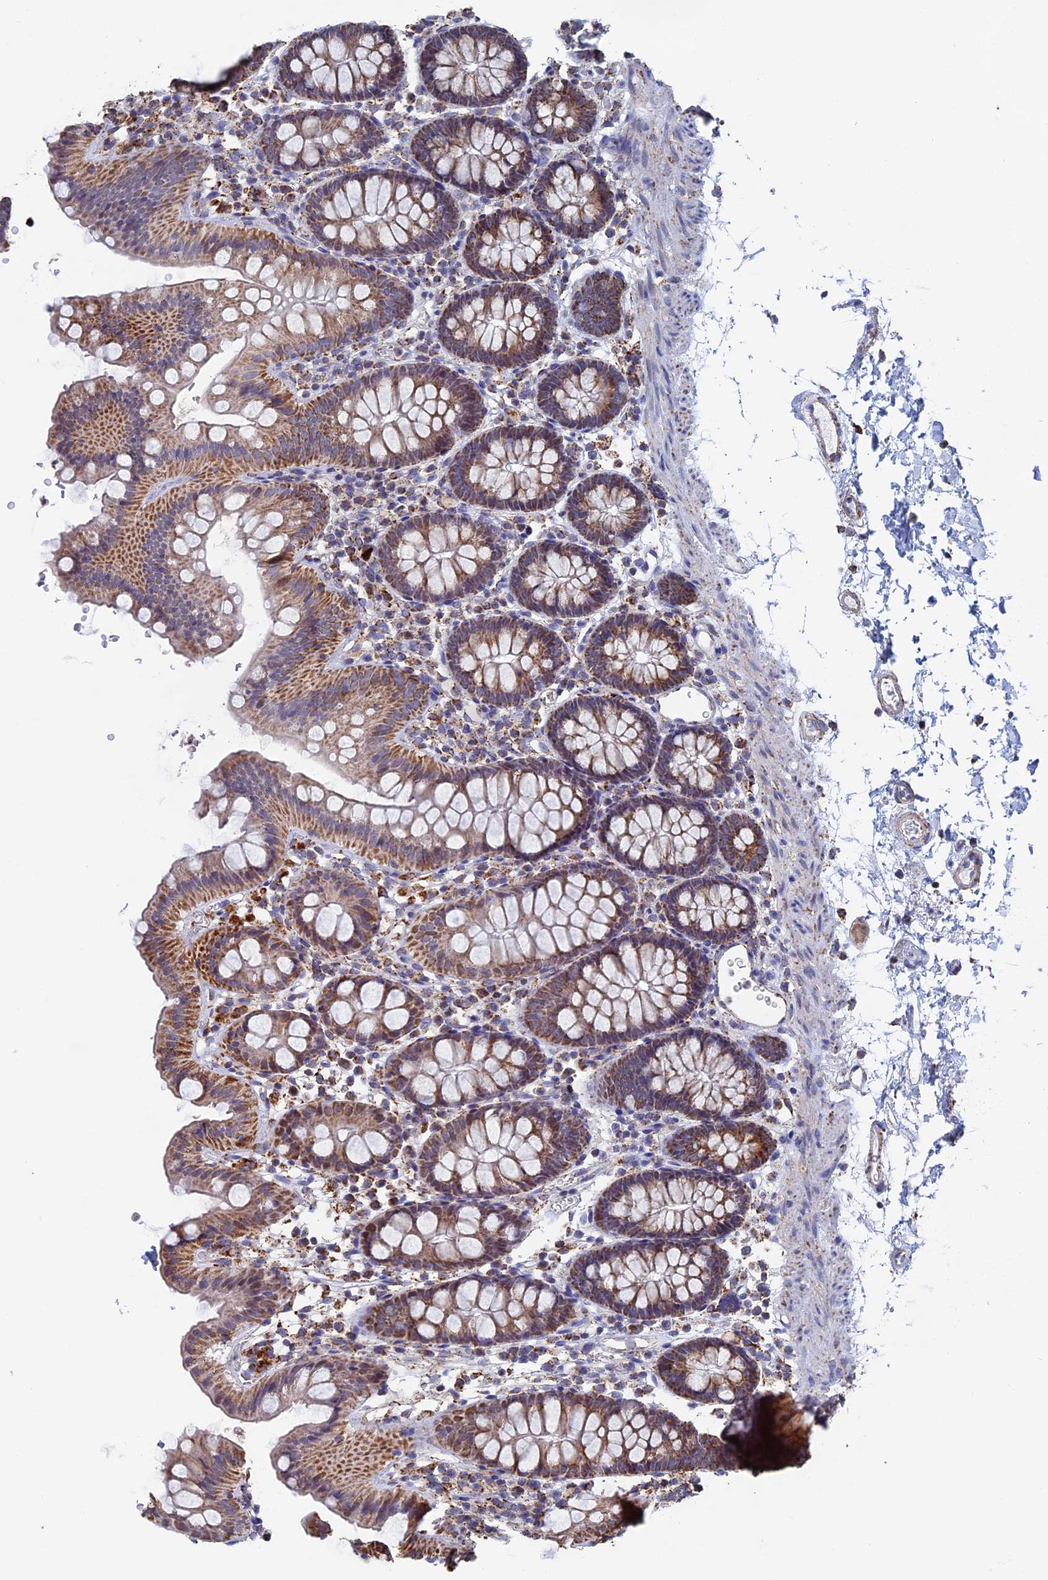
{"staining": {"intensity": "weak", "quantity": "25%-75%", "location": "cytoplasmic/membranous"}, "tissue": "colon", "cell_type": "Endothelial cells", "image_type": "normal", "snomed": [{"axis": "morphology", "description": "Normal tissue, NOS"}, {"axis": "topography", "description": "Colon"}], "caption": "Endothelial cells reveal weak cytoplasmic/membranous staining in about 25%-75% of cells in benign colon.", "gene": "SEC24D", "patient": {"sex": "male", "age": 75}}